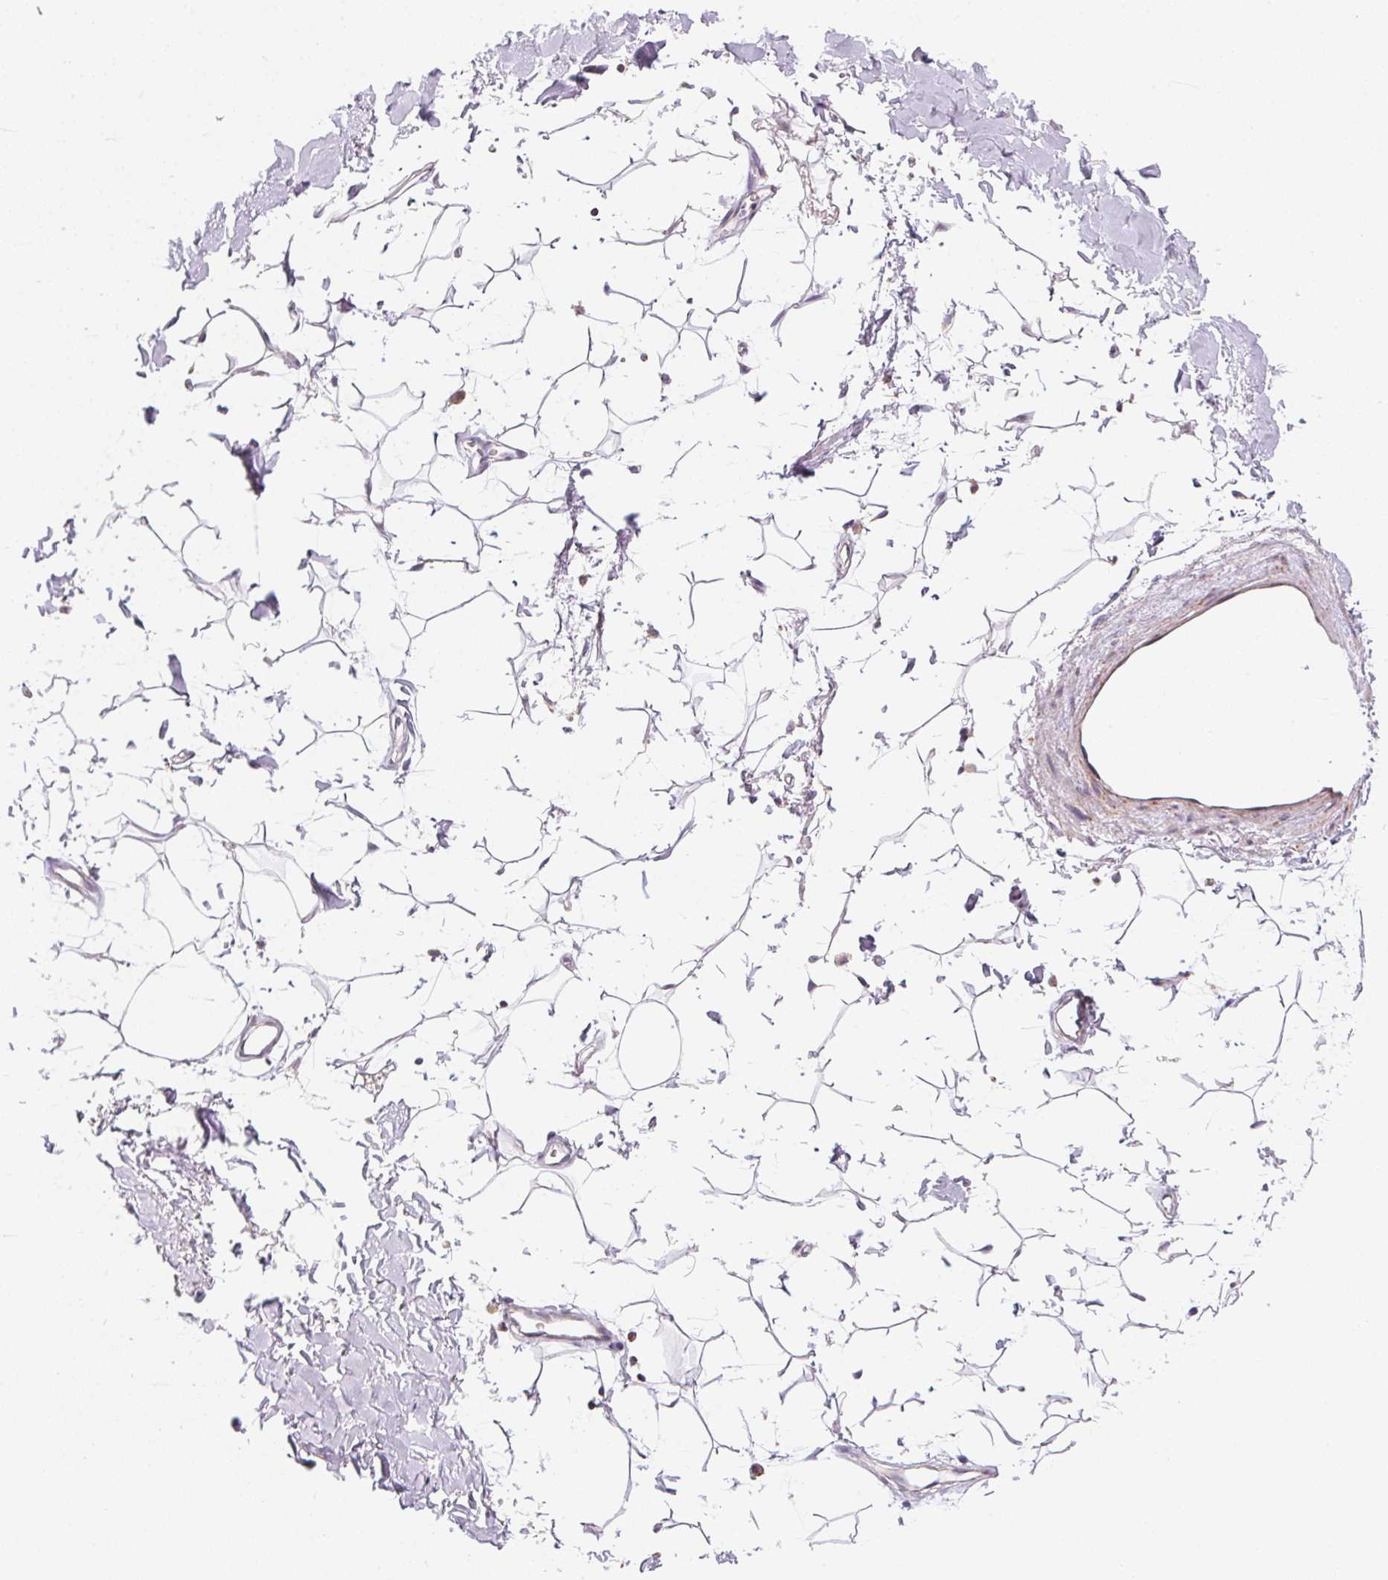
{"staining": {"intensity": "negative", "quantity": "none", "location": "none"}, "tissue": "adipose tissue", "cell_type": "Adipocytes", "image_type": "normal", "snomed": [{"axis": "morphology", "description": "Normal tissue, NOS"}, {"axis": "topography", "description": "Cartilage tissue"}, {"axis": "topography", "description": "Bronchus"}], "caption": "Adipocytes are negative for protein expression in unremarkable human adipose tissue. The staining was performed using DAB to visualize the protein expression in brown, while the nuclei were stained in blue with hematoxylin (Magnification: 20x).", "gene": "GIPC2", "patient": {"sex": "female", "age": 79}}